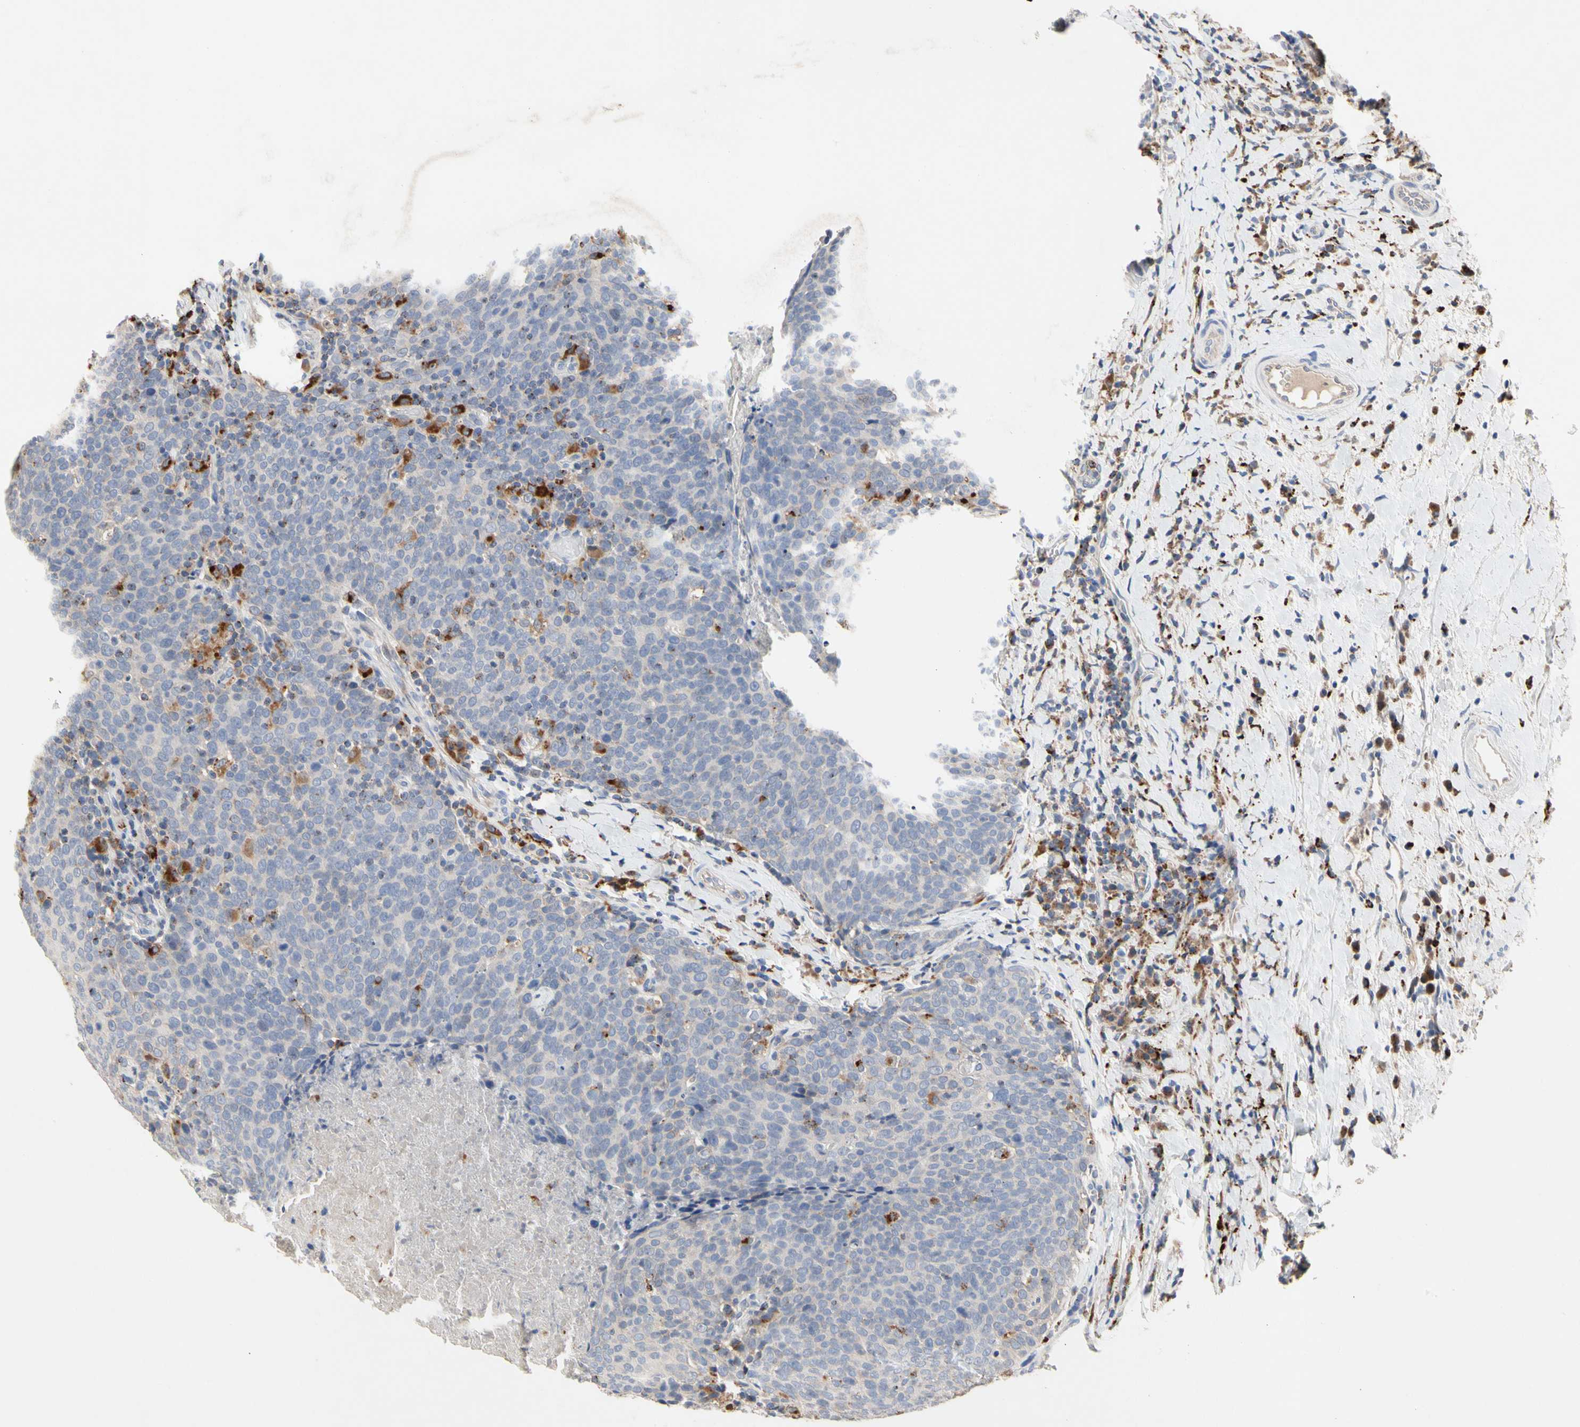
{"staining": {"intensity": "negative", "quantity": "none", "location": "none"}, "tissue": "head and neck cancer", "cell_type": "Tumor cells", "image_type": "cancer", "snomed": [{"axis": "morphology", "description": "Squamous cell carcinoma, NOS"}, {"axis": "morphology", "description": "Squamous cell carcinoma, metastatic, NOS"}, {"axis": "topography", "description": "Lymph node"}, {"axis": "topography", "description": "Head-Neck"}], "caption": "High power microscopy histopathology image of an immunohistochemistry histopathology image of head and neck cancer (squamous cell carcinoma), revealing no significant staining in tumor cells. (Immunohistochemistry, brightfield microscopy, high magnification).", "gene": "ADA2", "patient": {"sex": "male", "age": 62}}